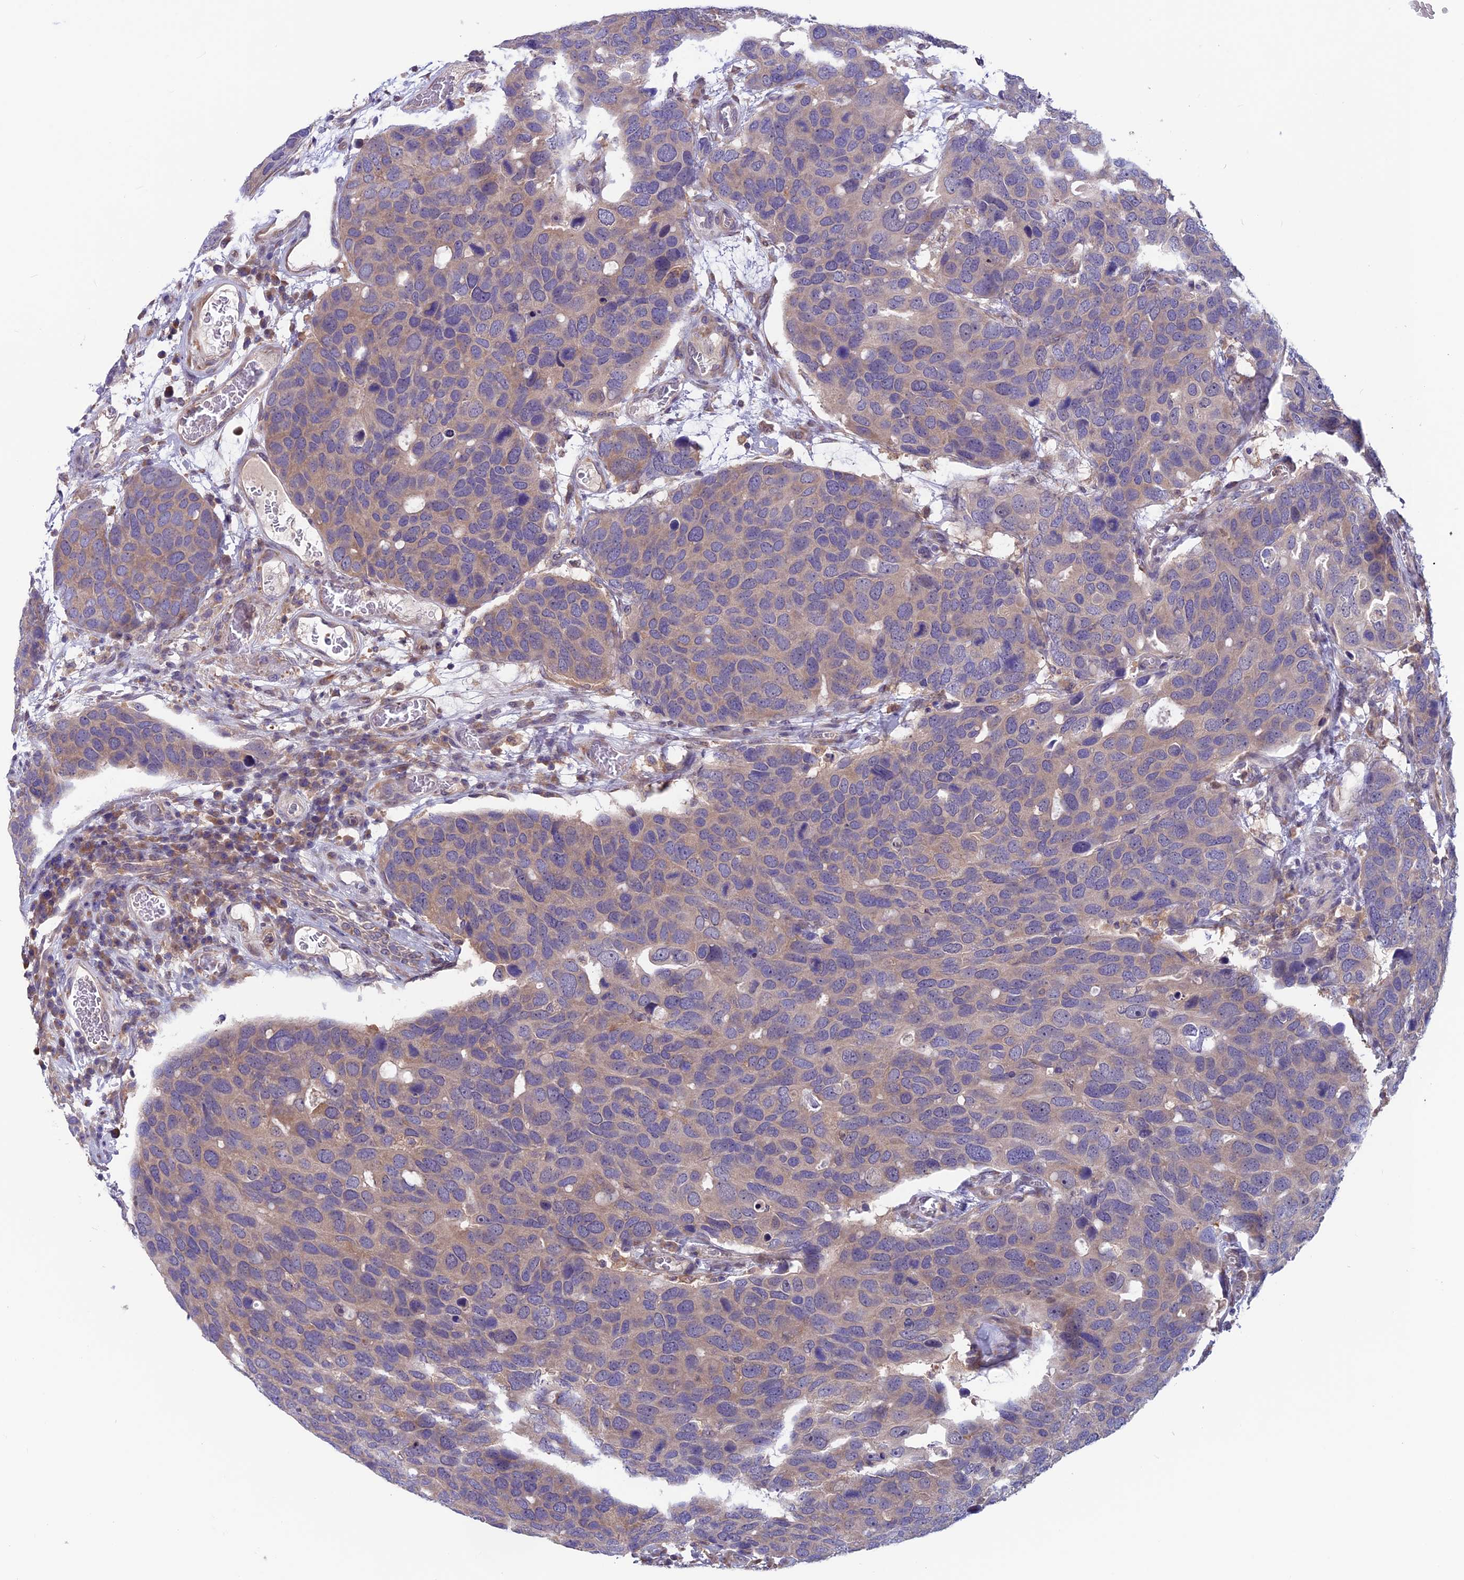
{"staining": {"intensity": "negative", "quantity": "none", "location": "none"}, "tissue": "breast cancer", "cell_type": "Tumor cells", "image_type": "cancer", "snomed": [{"axis": "morphology", "description": "Duct carcinoma"}, {"axis": "topography", "description": "Breast"}], "caption": "Human breast cancer stained for a protein using immunohistochemistry exhibits no positivity in tumor cells.", "gene": "MAST2", "patient": {"sex": "female", "age": 83}}